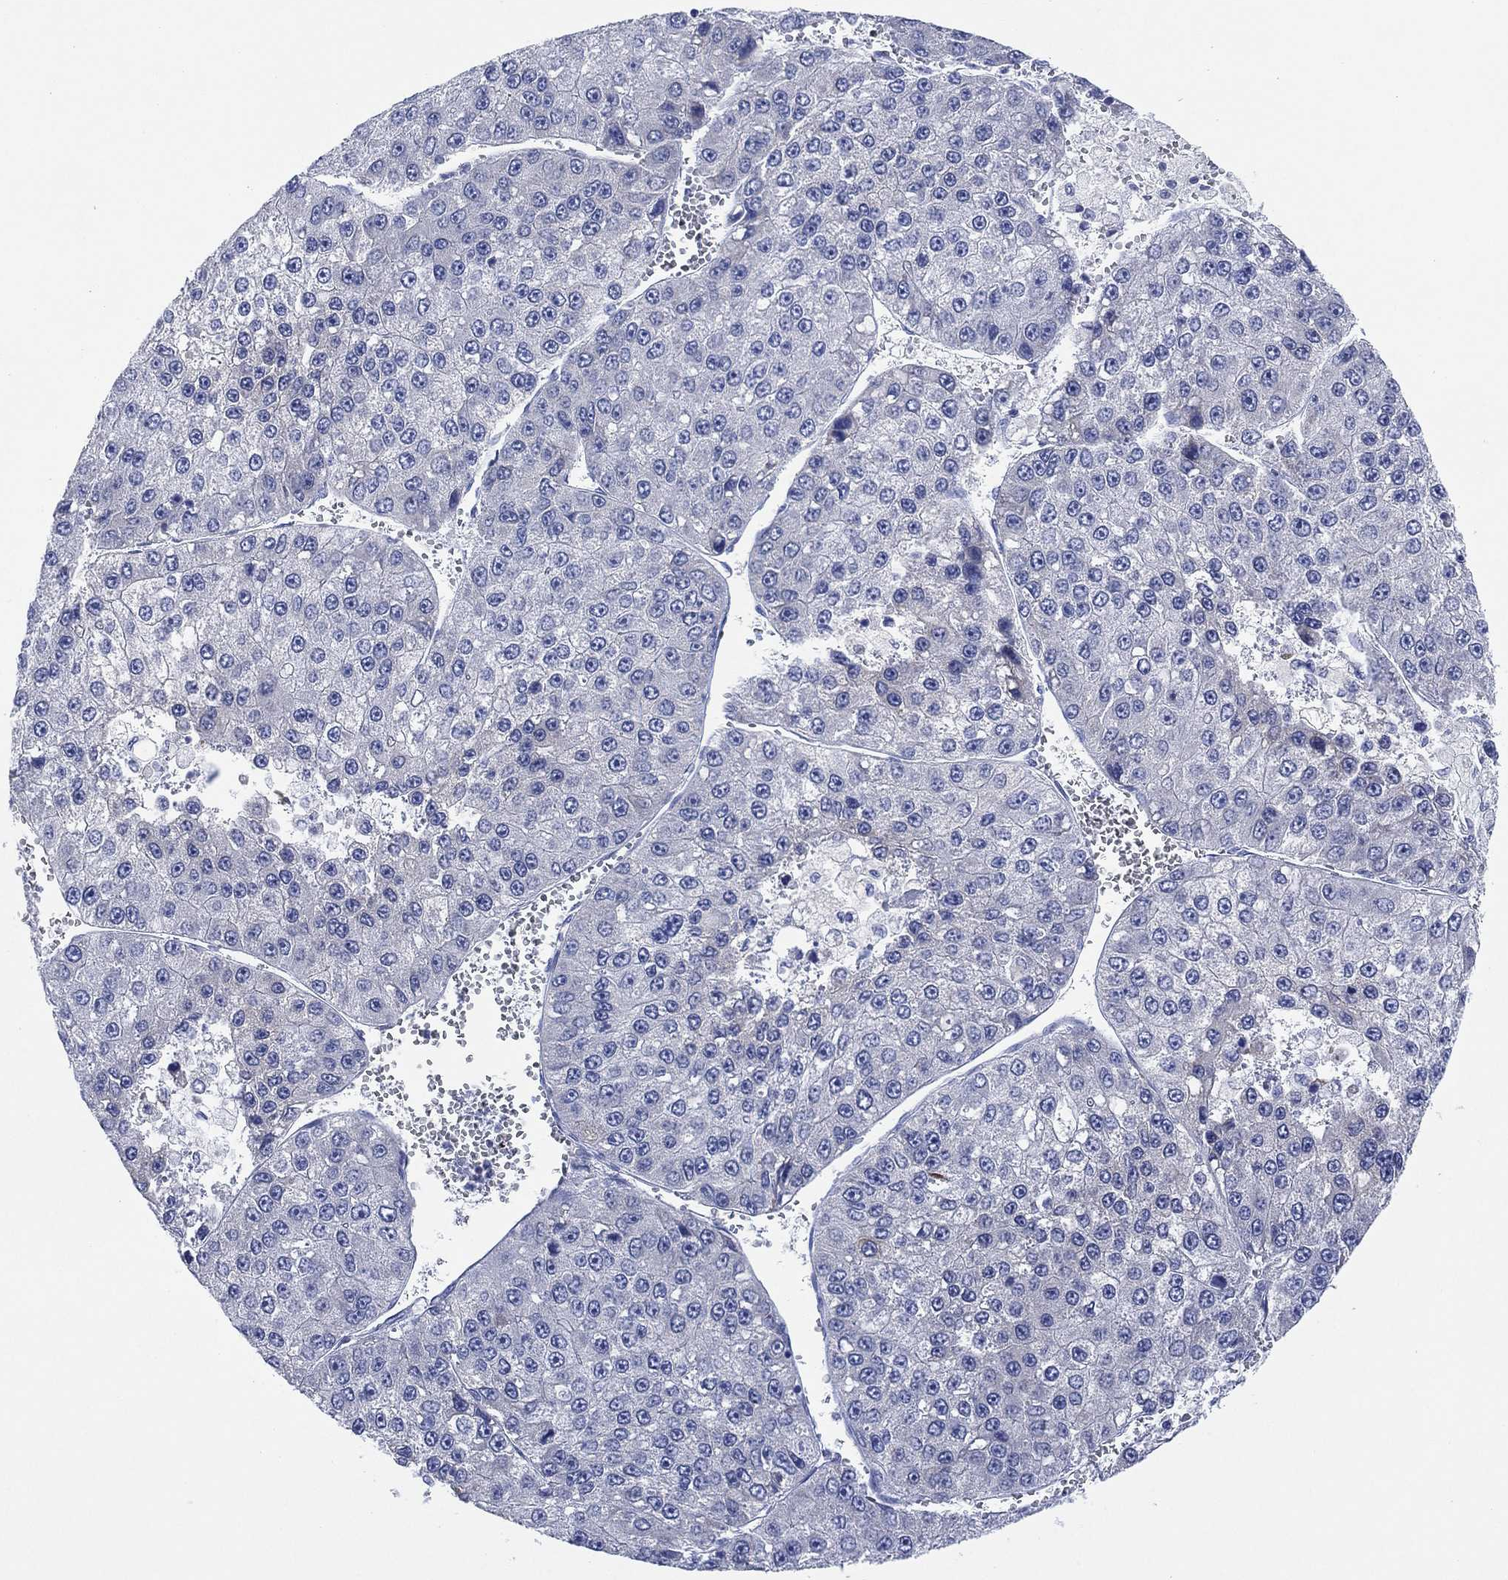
{"staining": {"intensity": "negative", "quantity": "none", "location": "none"}, "tissue": "liver cancer", "cell_type": "Tumor cells", "image_type": "cancer", "snomed": [{"axis": "morphology", "description": "Carcinoma, Hepatocellular, NOS"}, {"axis": "topography", "description": "Liver"}], "caption": "Immunohistochemistry (IHC) image of neoplastic tissue: liver cancer stained with DAB (3,3'-diaminobenzidine) shows no significant protein positivity in tumor cells.", "gene": "CHRNA3", "patient": {"sex": "female", "age": 73}}